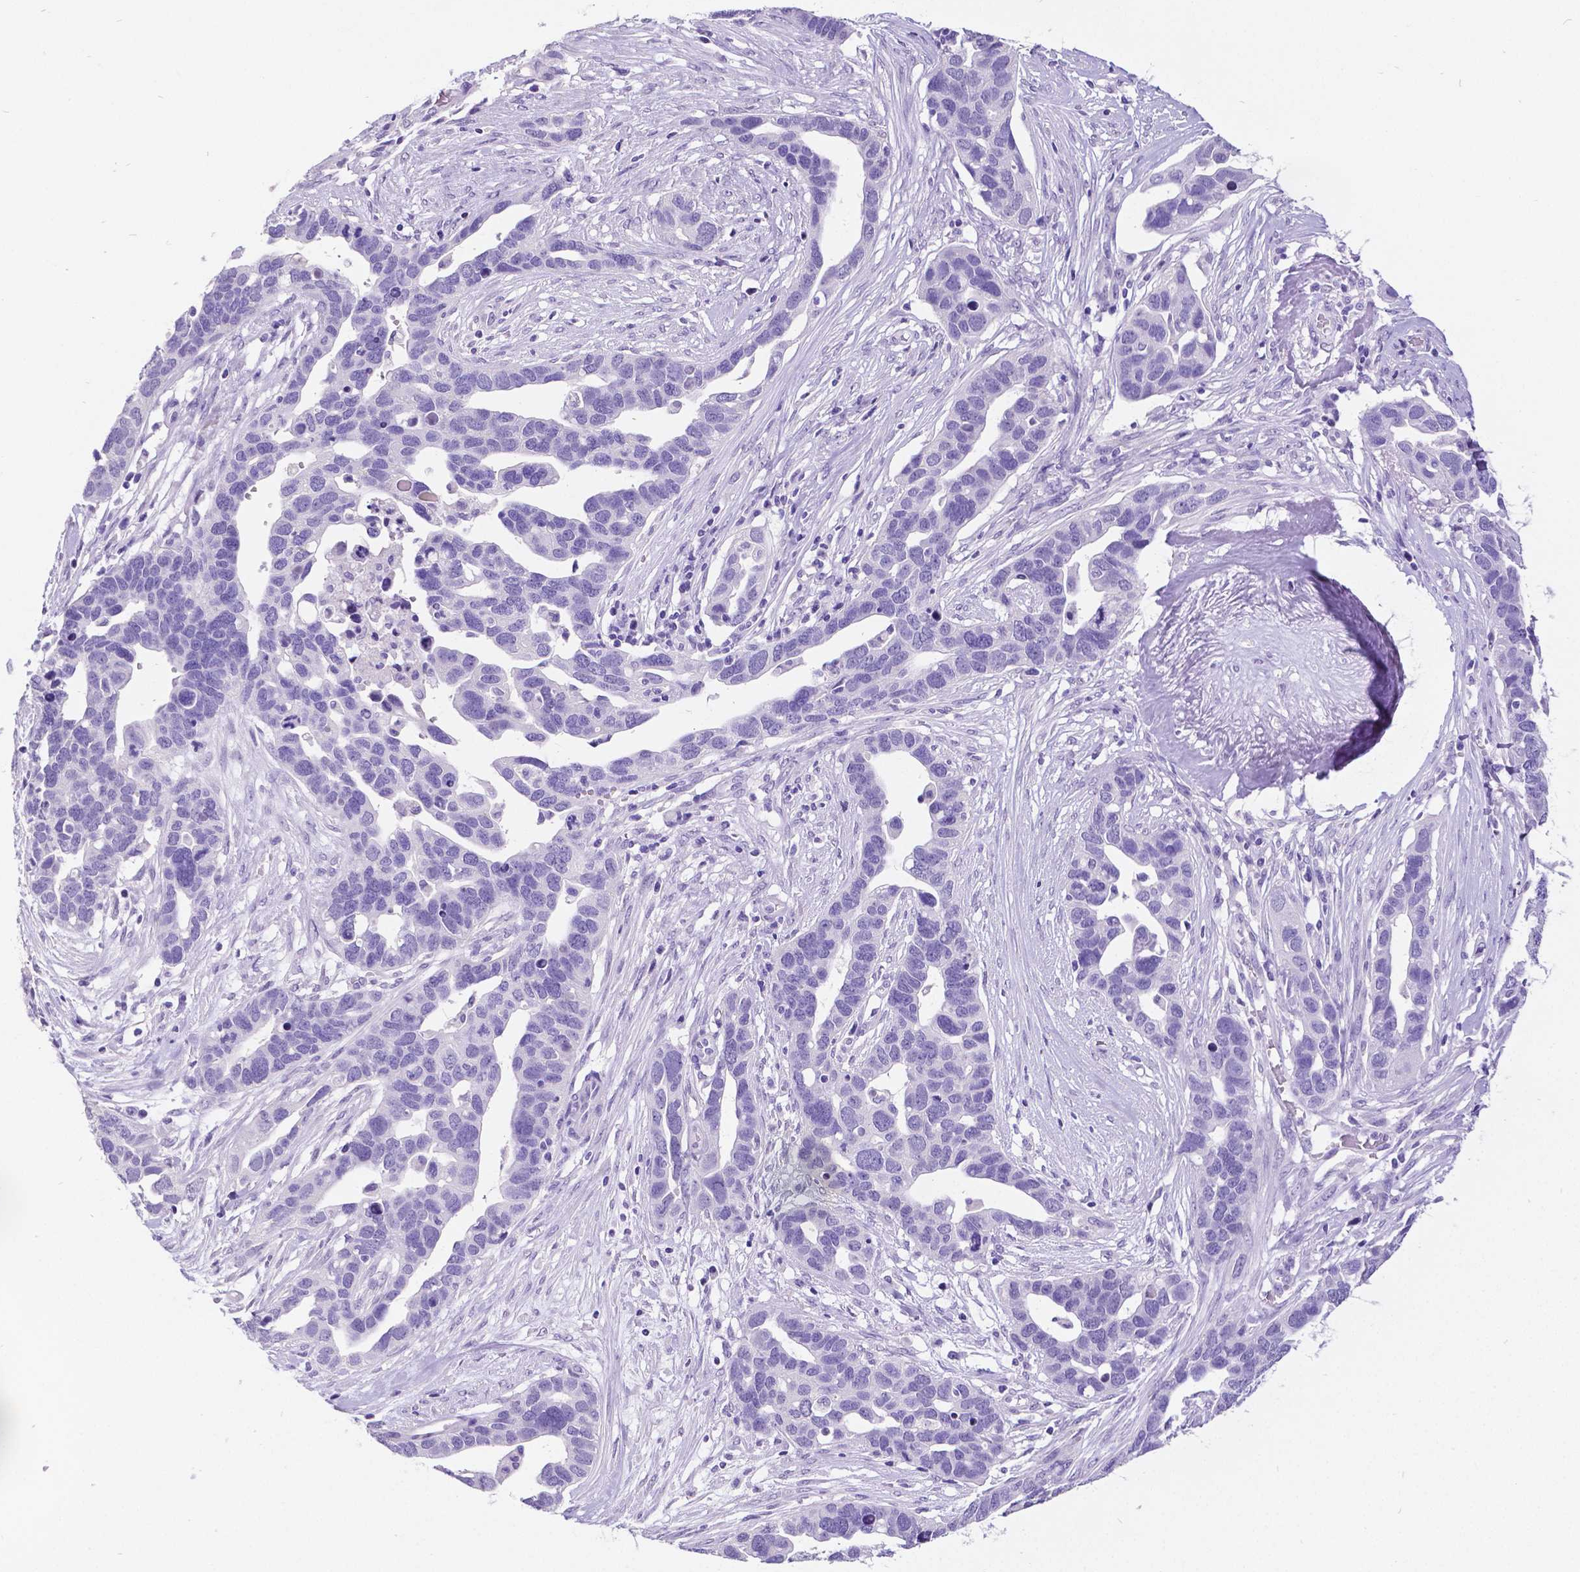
{"staining": {"intensity": "negative", "quantity": "none", "location": "none"}, "tissue": "ovarian cancer", "cell_type": "Tumor cells", "image_type": "cancer", "snomed": [{"axis": "morphology", "description": "Cystadenocarcinoma, serous, NOS"}, {"axis": "topography", "description": "Ovary"}], "caption": "This photomicrograph is of serous cystadenocarcinoma (ovarian) stained with immunohistochemistry to label a protein in brown with the nuclei are counter-stained blue. There is no expression in tumor cells.", "gene": "SATB2", "patient": {"sex": "female", "age": 54}}